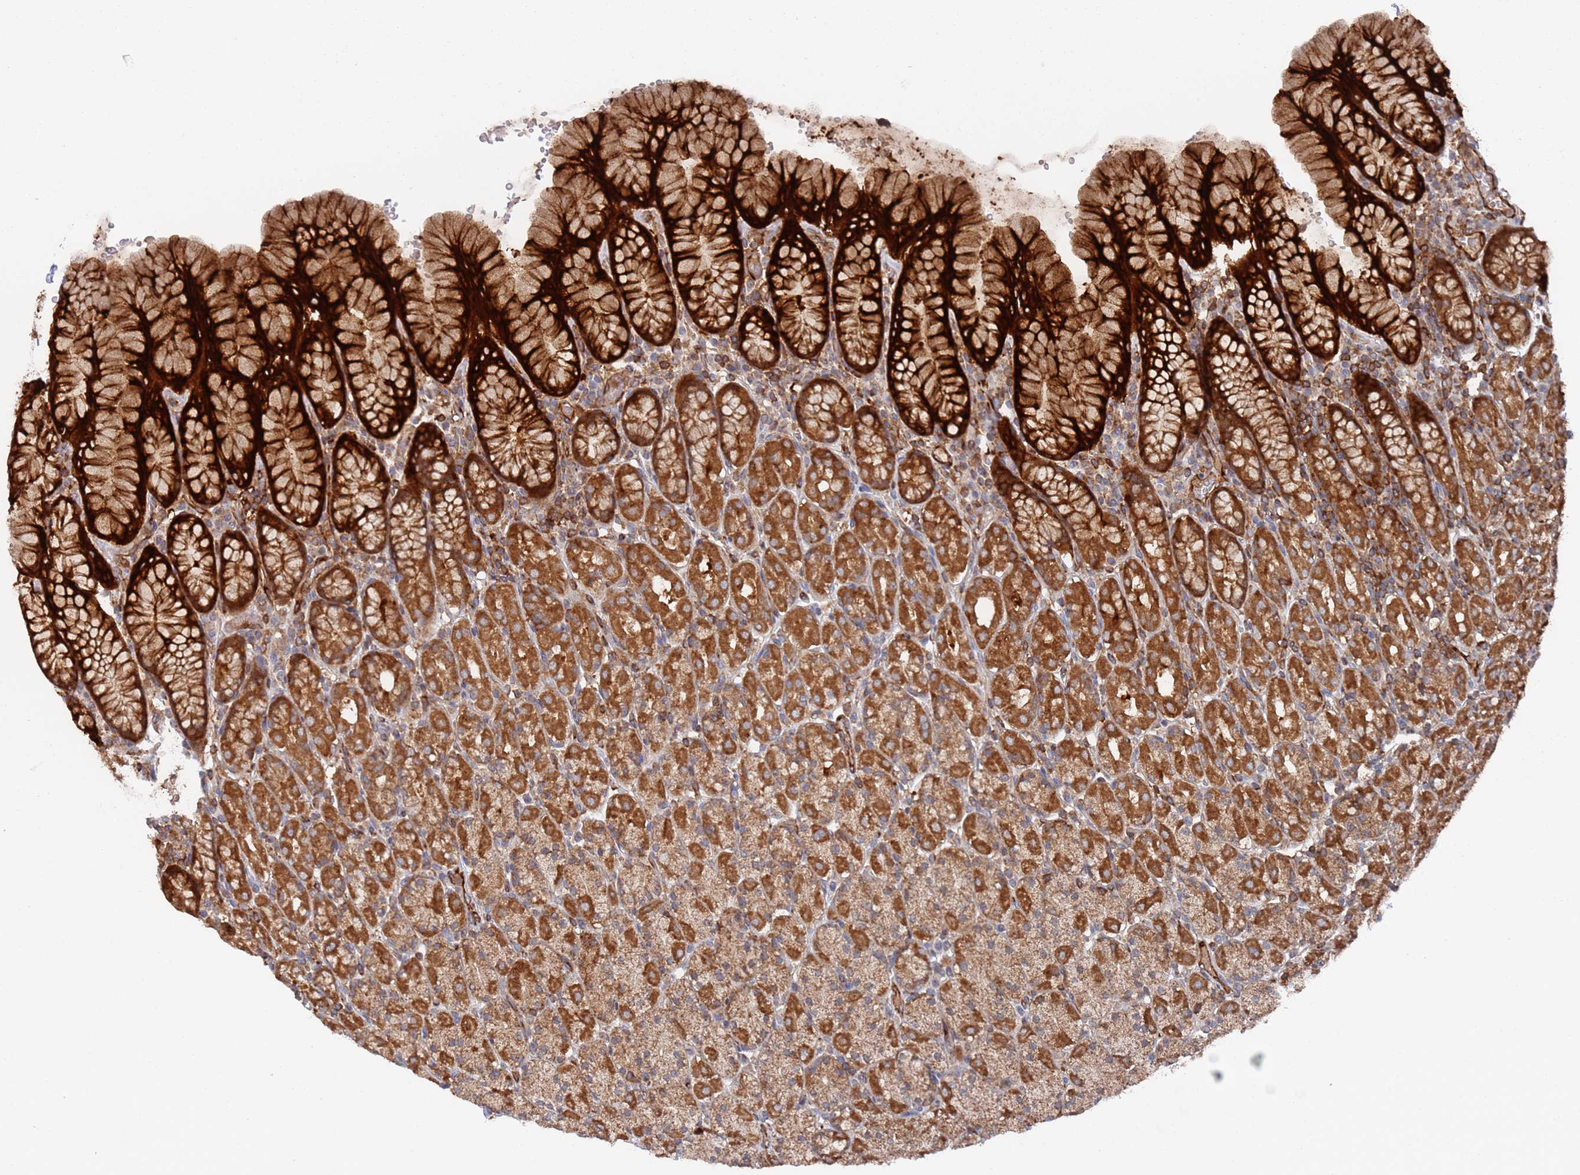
{"staining": {"intensity": "strong", "quantity": ">75%", "location": "cytoplasmic/membranous"}, "tissue": "stomach", "cell_type": "Glandular cells", "image_type": "normal", "snomed": [{"axis": "morphology", "description": "Normal tissue, NOS"}, {"axis": "topography", "description": "Stomach, upper"}, {"axis": "topography", "description": "Stomach"}], "caption": "This image displays immunohistochemistry staining of normal stomach, with high strong cytoplasmic/membranous expression in approximately >75% of glandular cells.", "gene": "DDX60", "patient": {"sex": "male", "age": 62}}